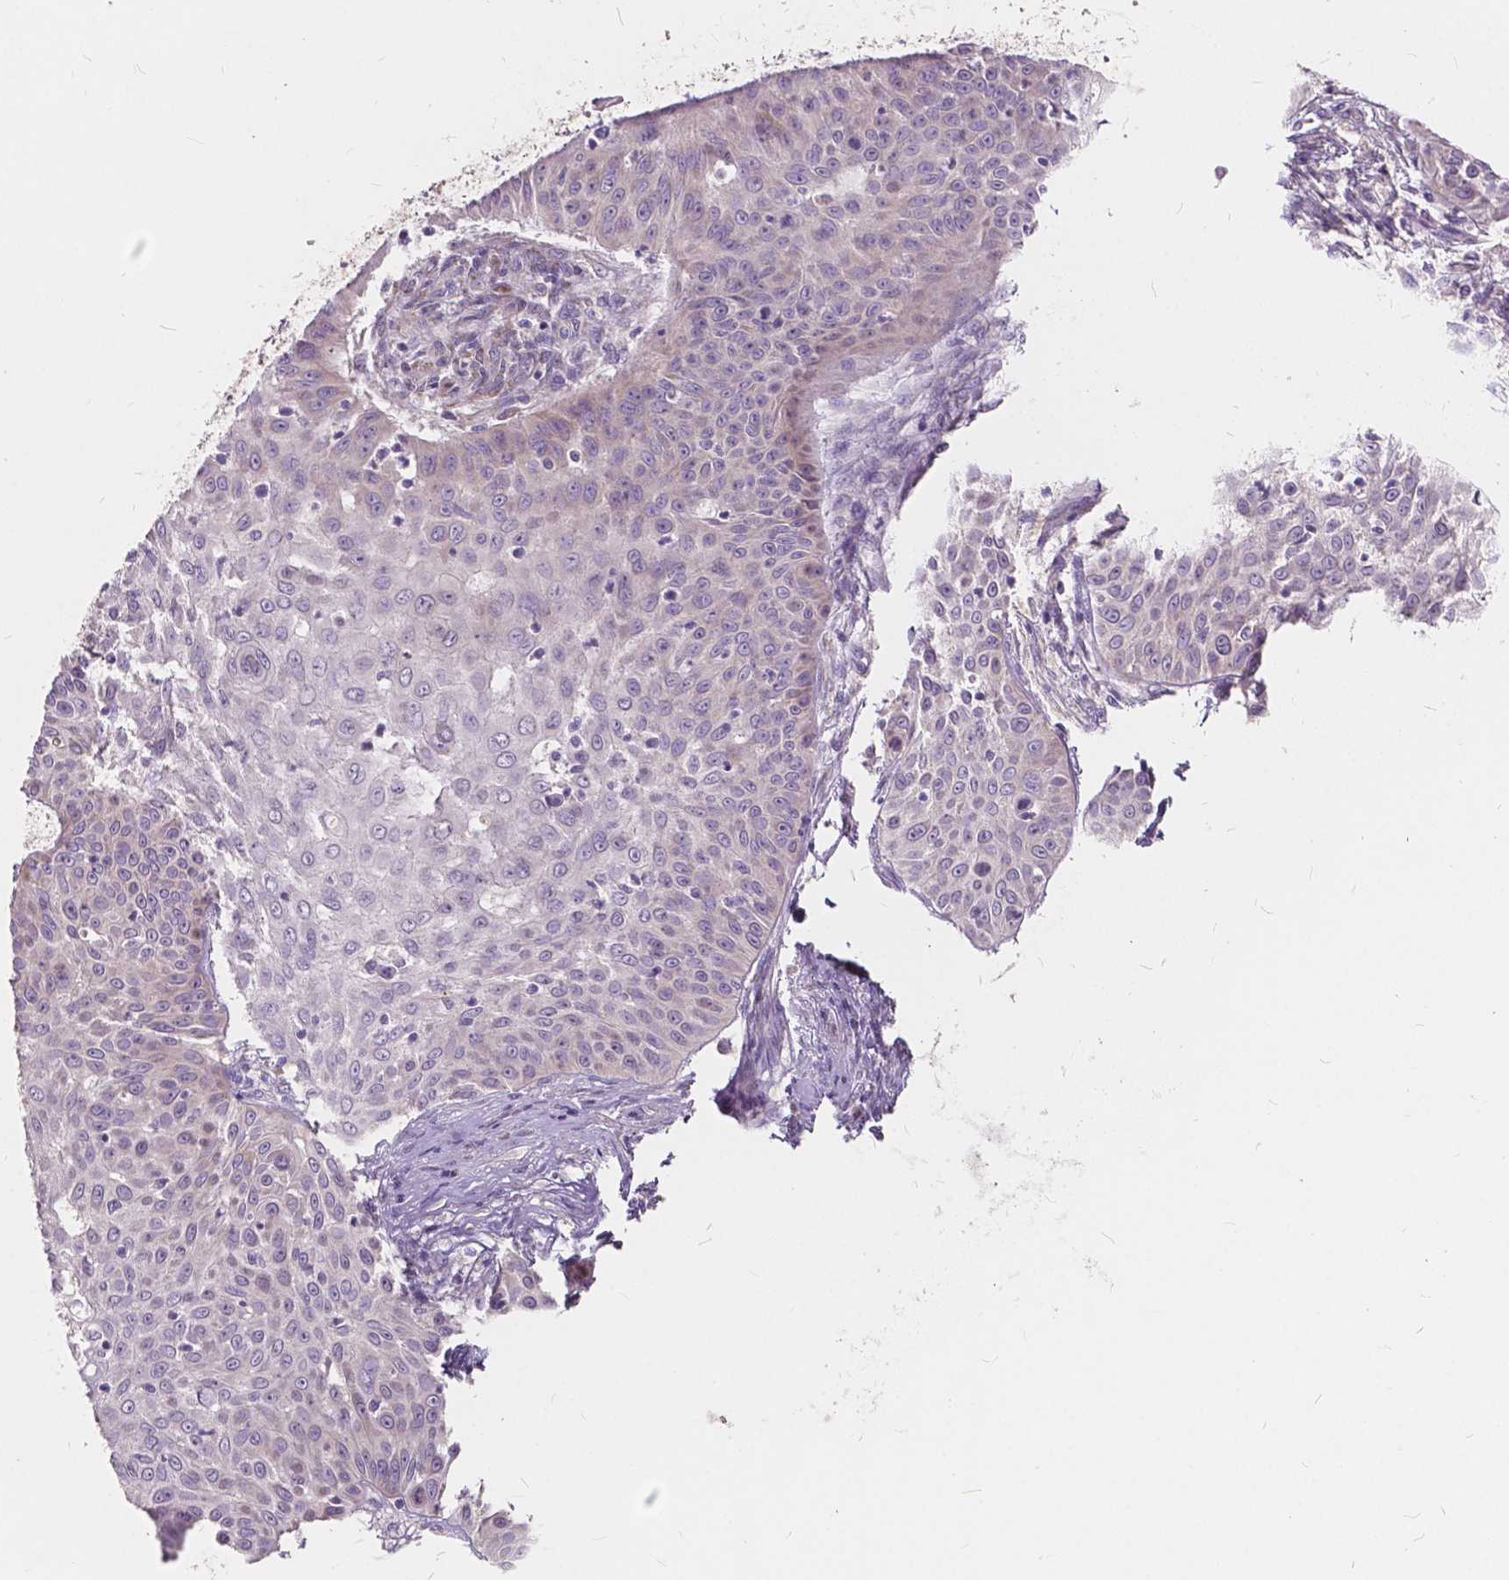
{"staining": {"intensity": "negative", "quantity": "none", "location": "none"}, "tissue": "skin cancer", "cell_type": "Tumor cells", "image_type": "cancer", "snomed": [{"axis": "morphology", "description": "Squamous cell carcinoma, NOS"}, {"axis": "topography", "description": "Skin"}], "caption": "An IHC histopathology image of skin cancer is shown. There is no staining in tumor cells of skin cancer. (IHC, brightfield microscopy, high magnification).", "gene": "SLC7A8", "patient": {"sex": "male", "age": 82}}